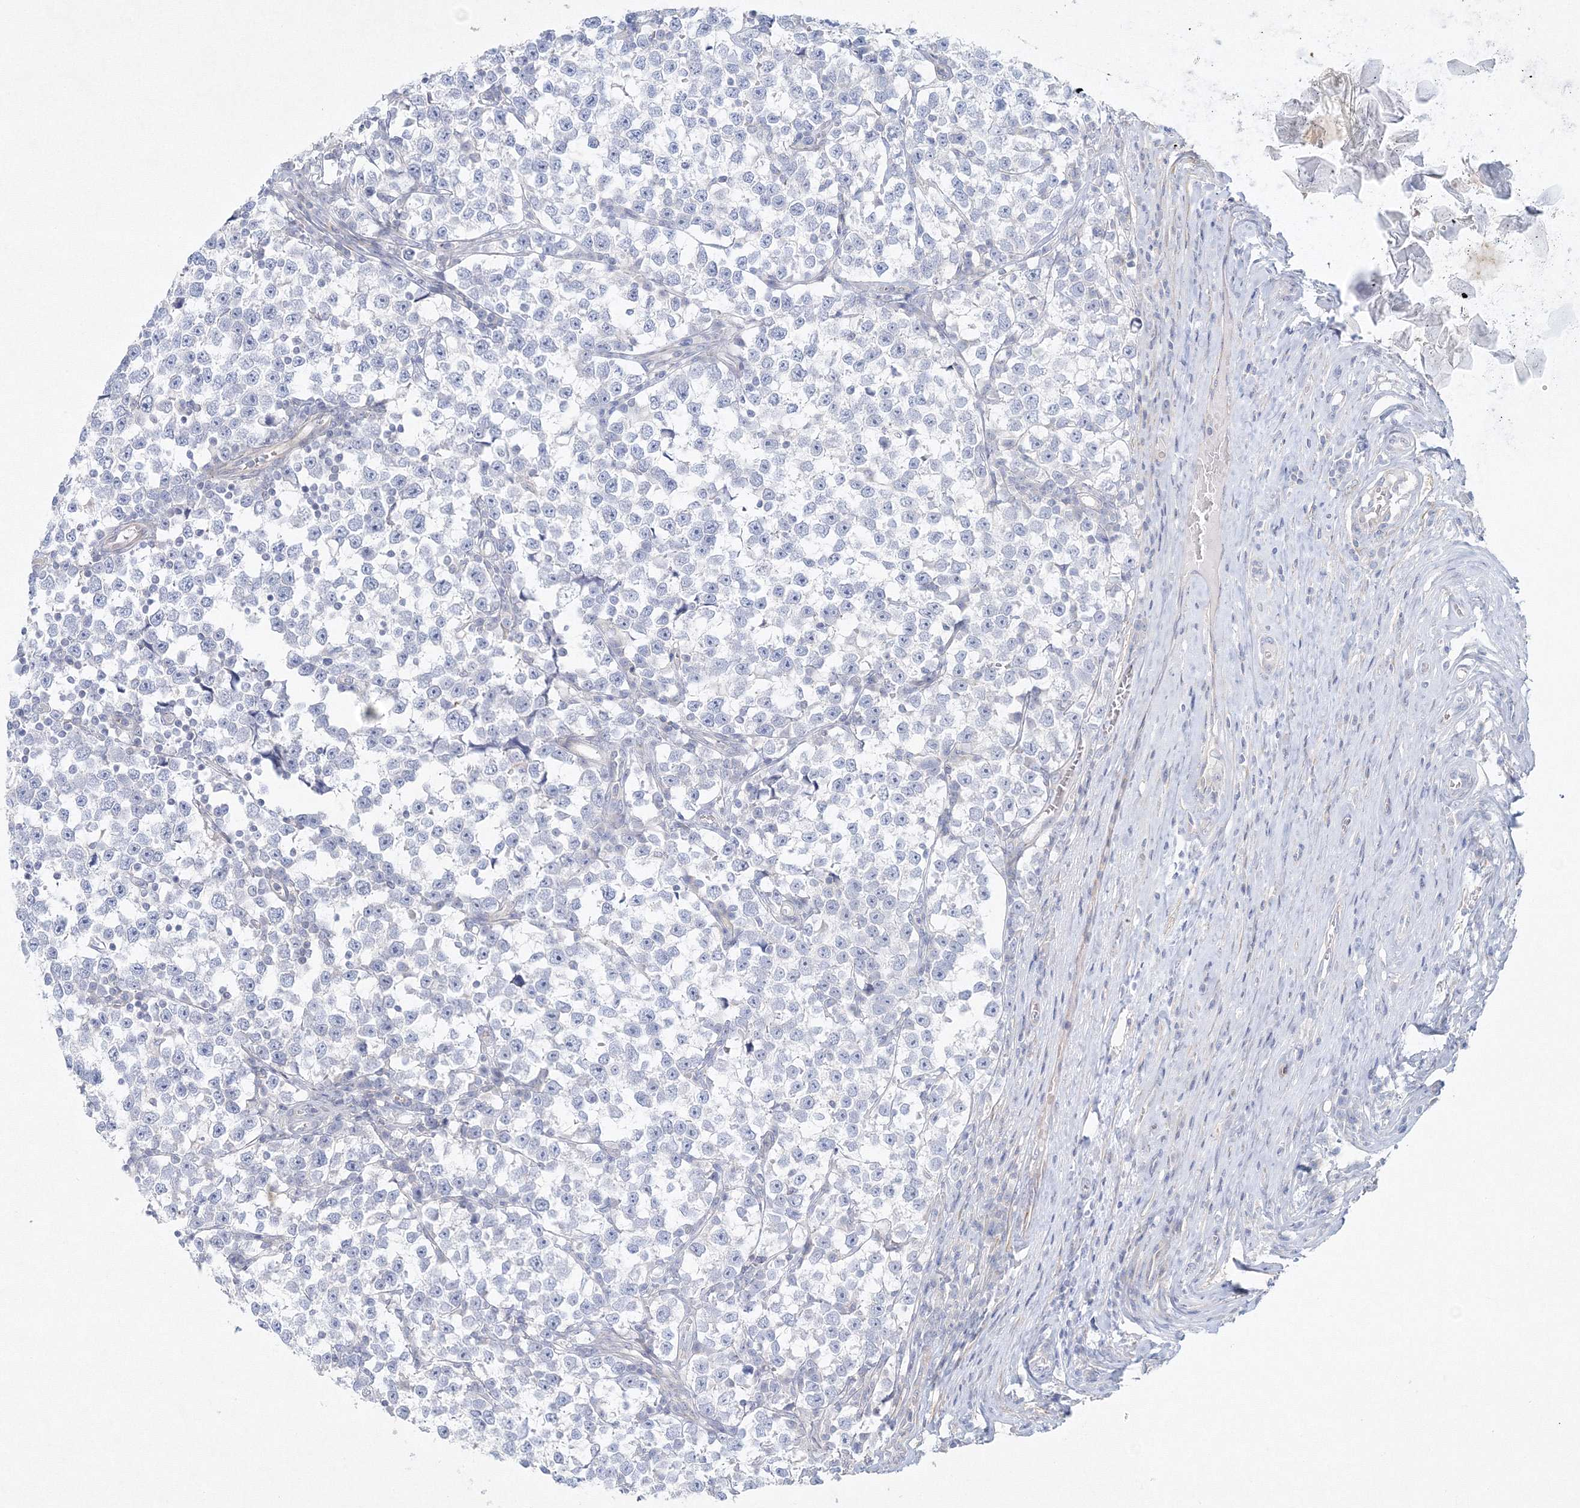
{"staining": {"intensity": "negative", "quantity": "none", "location": "none"}, "tissue": "testis cancer", "cell_type": "Tumor cells", "image_type": "cancer", "snomed": [{"axis": "morphology", "description": "Normal tissue, NOS"}, {"axis": "morphology", "description": "Seminoma, NOS"}, {"axis": "topography", "description": "Testis"}], "caption": "Immunohistochemical staining of testis seminoma displays no significant staining in tumor cells.", "gene": "DNAH1", "patient": {"sex": "male", "age": 43}}